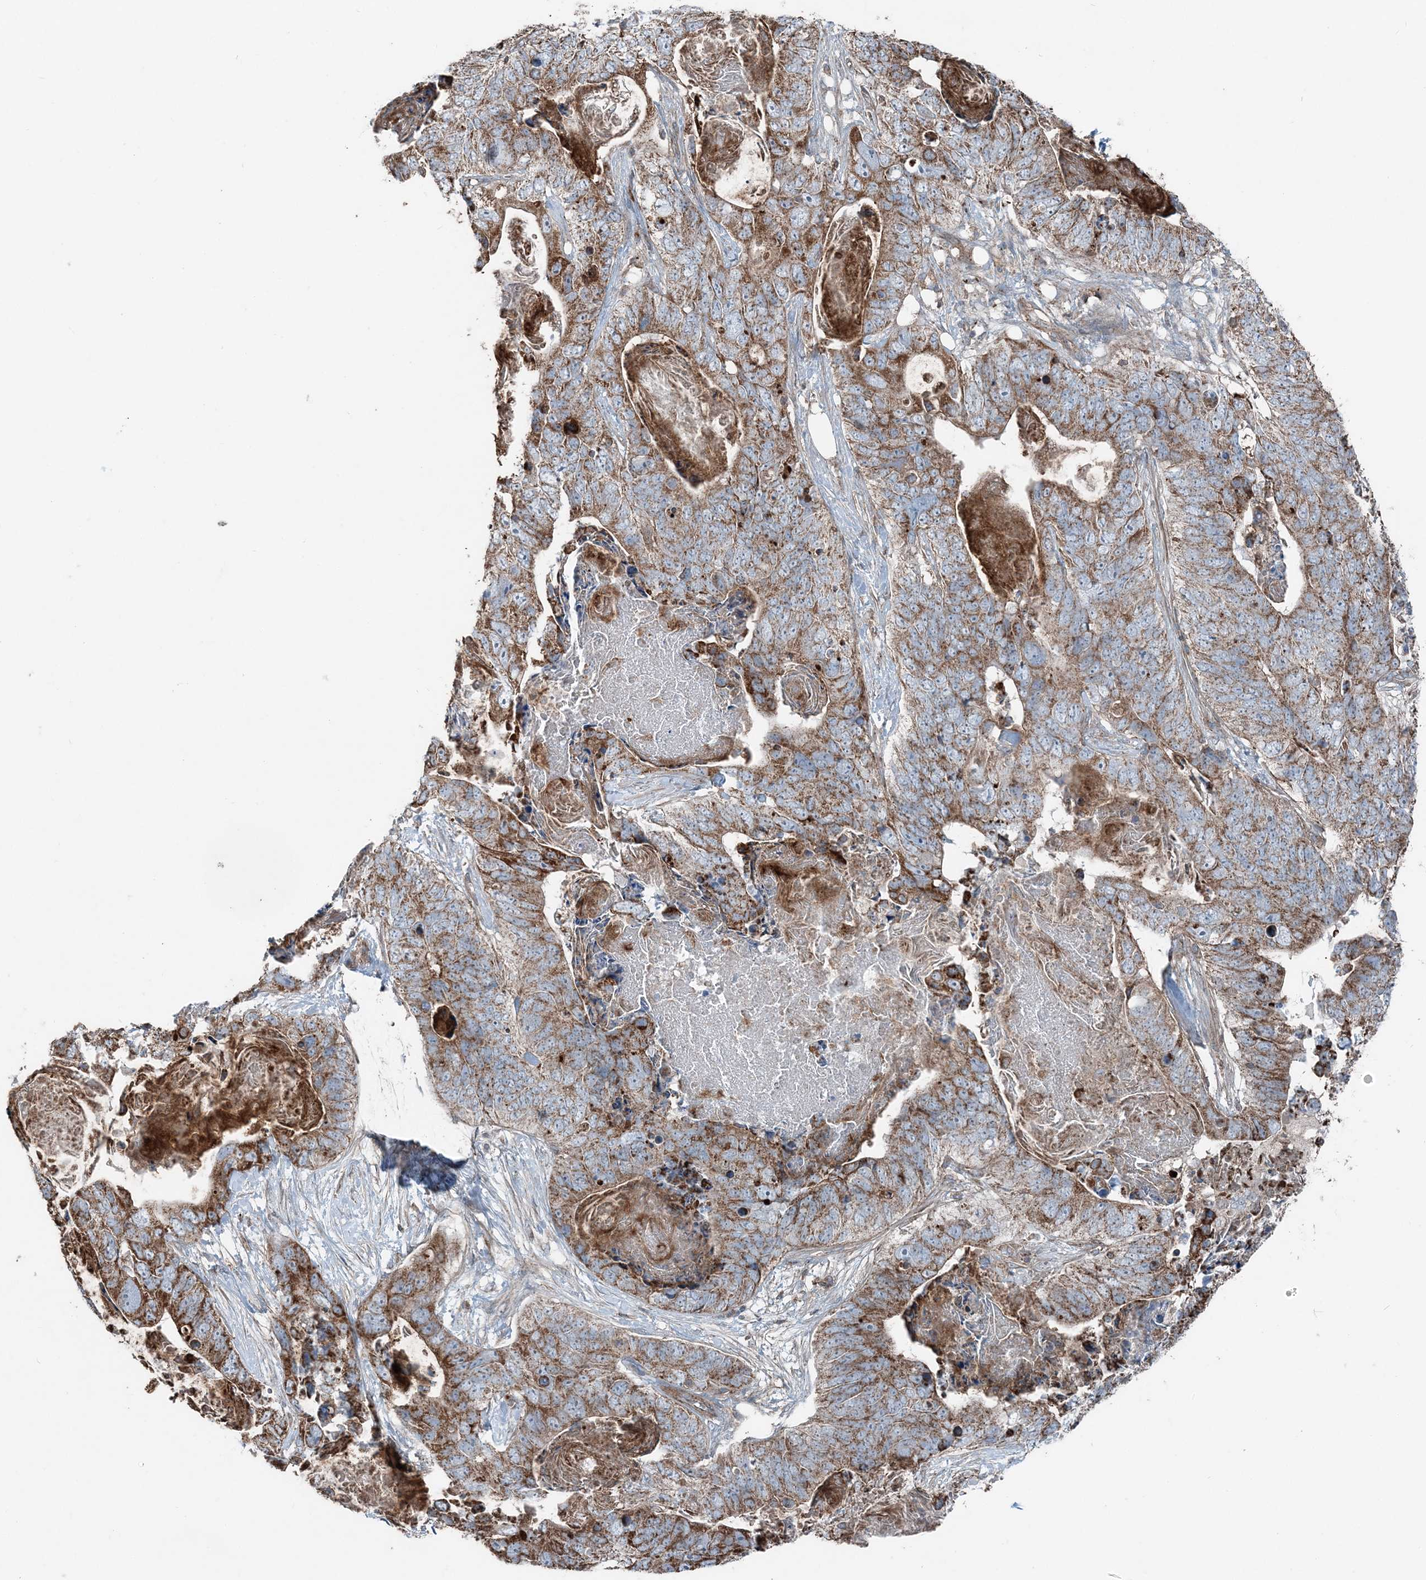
{"staining": {"intensity": "moderate", "quantity": ">75%", "location": "cytoplasmic/membranous"}, "tissue": "stomach cancer", "cell_type": "Tumor cells", "image_type": "cancer", "snomed": [{"axis": "morphology", "description": "Adenocarcinoma, NOS"}, {"axis": "topography", "description": "Stomach"}], "caption": "Immunohistochemistry staining of stomach cancer, which demonstrates medium levels of moderate cytoplasmic/membranous positivity in about >75% of tumor cells indicating moderate cytoplasmic/membranous protein expression. The staining was performed using DAB (3,3'-diaminobenzidine) (brown) for protein detection and nuclei were counterstained in hematoxylin (blue).", "gene": "KY", "patient": {"sex": "female", "age": 89}}